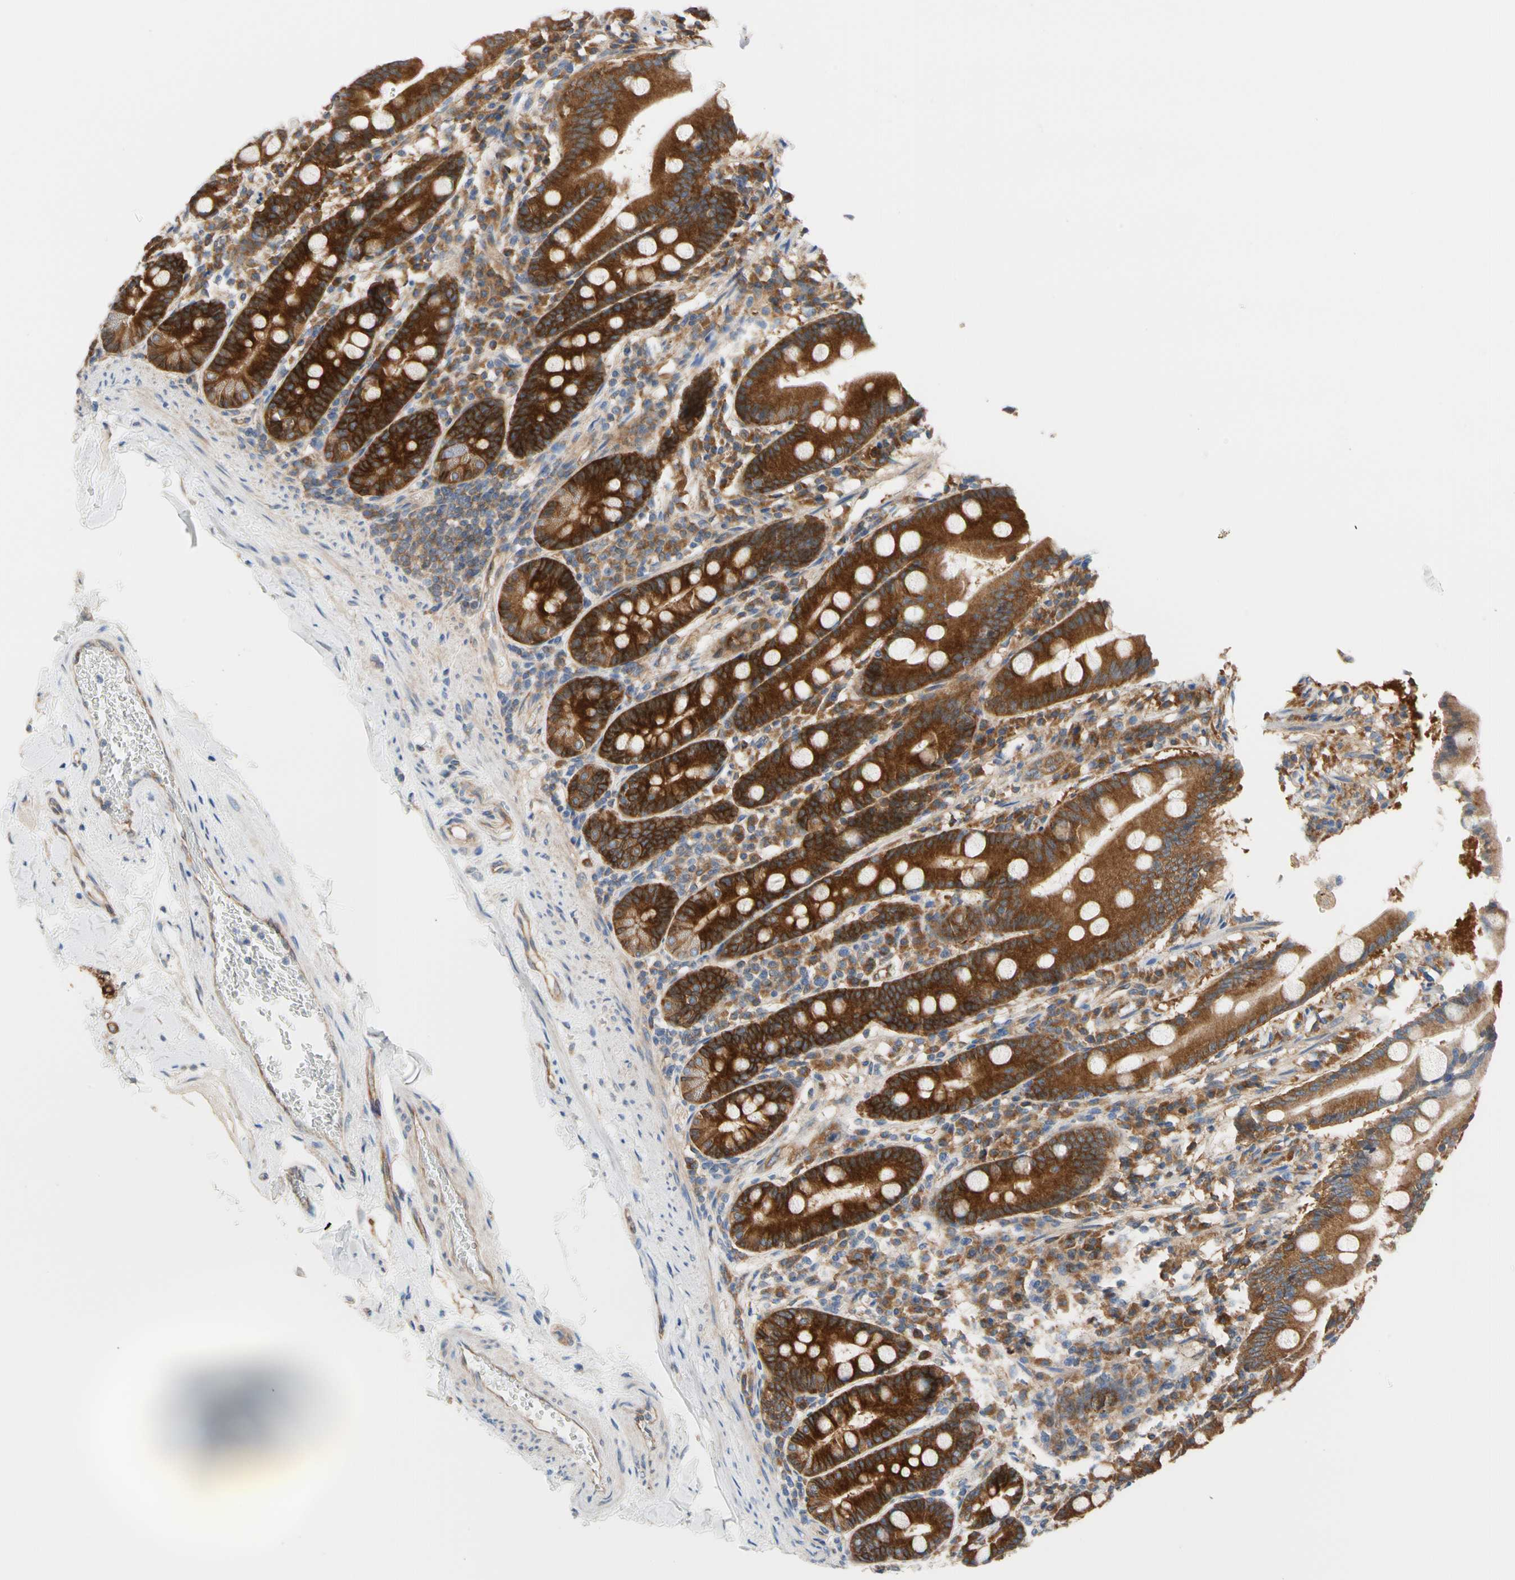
{"staining": {"intensity": "strong", "quantity": ">75%", "location": "cytoplasmic/membranous"}, "tissue": "duodenum", "cell_type": "Glandular cells", "image_type": "normal", "snomed": [{"axis": "morphology", "description": "Normal tissue, NOS"}, {"axis": "topography", "description": "Duodenum"}], "caption": "DAB (3,3'-diaminobenzidine) immunohistochemical staining of benign human duodenum reveals strong cytoplasmic/membranous protein expression in about >75% of glandular cells.", "gene": "GPHN", "patient": {"sex": "male", "age": 50}}